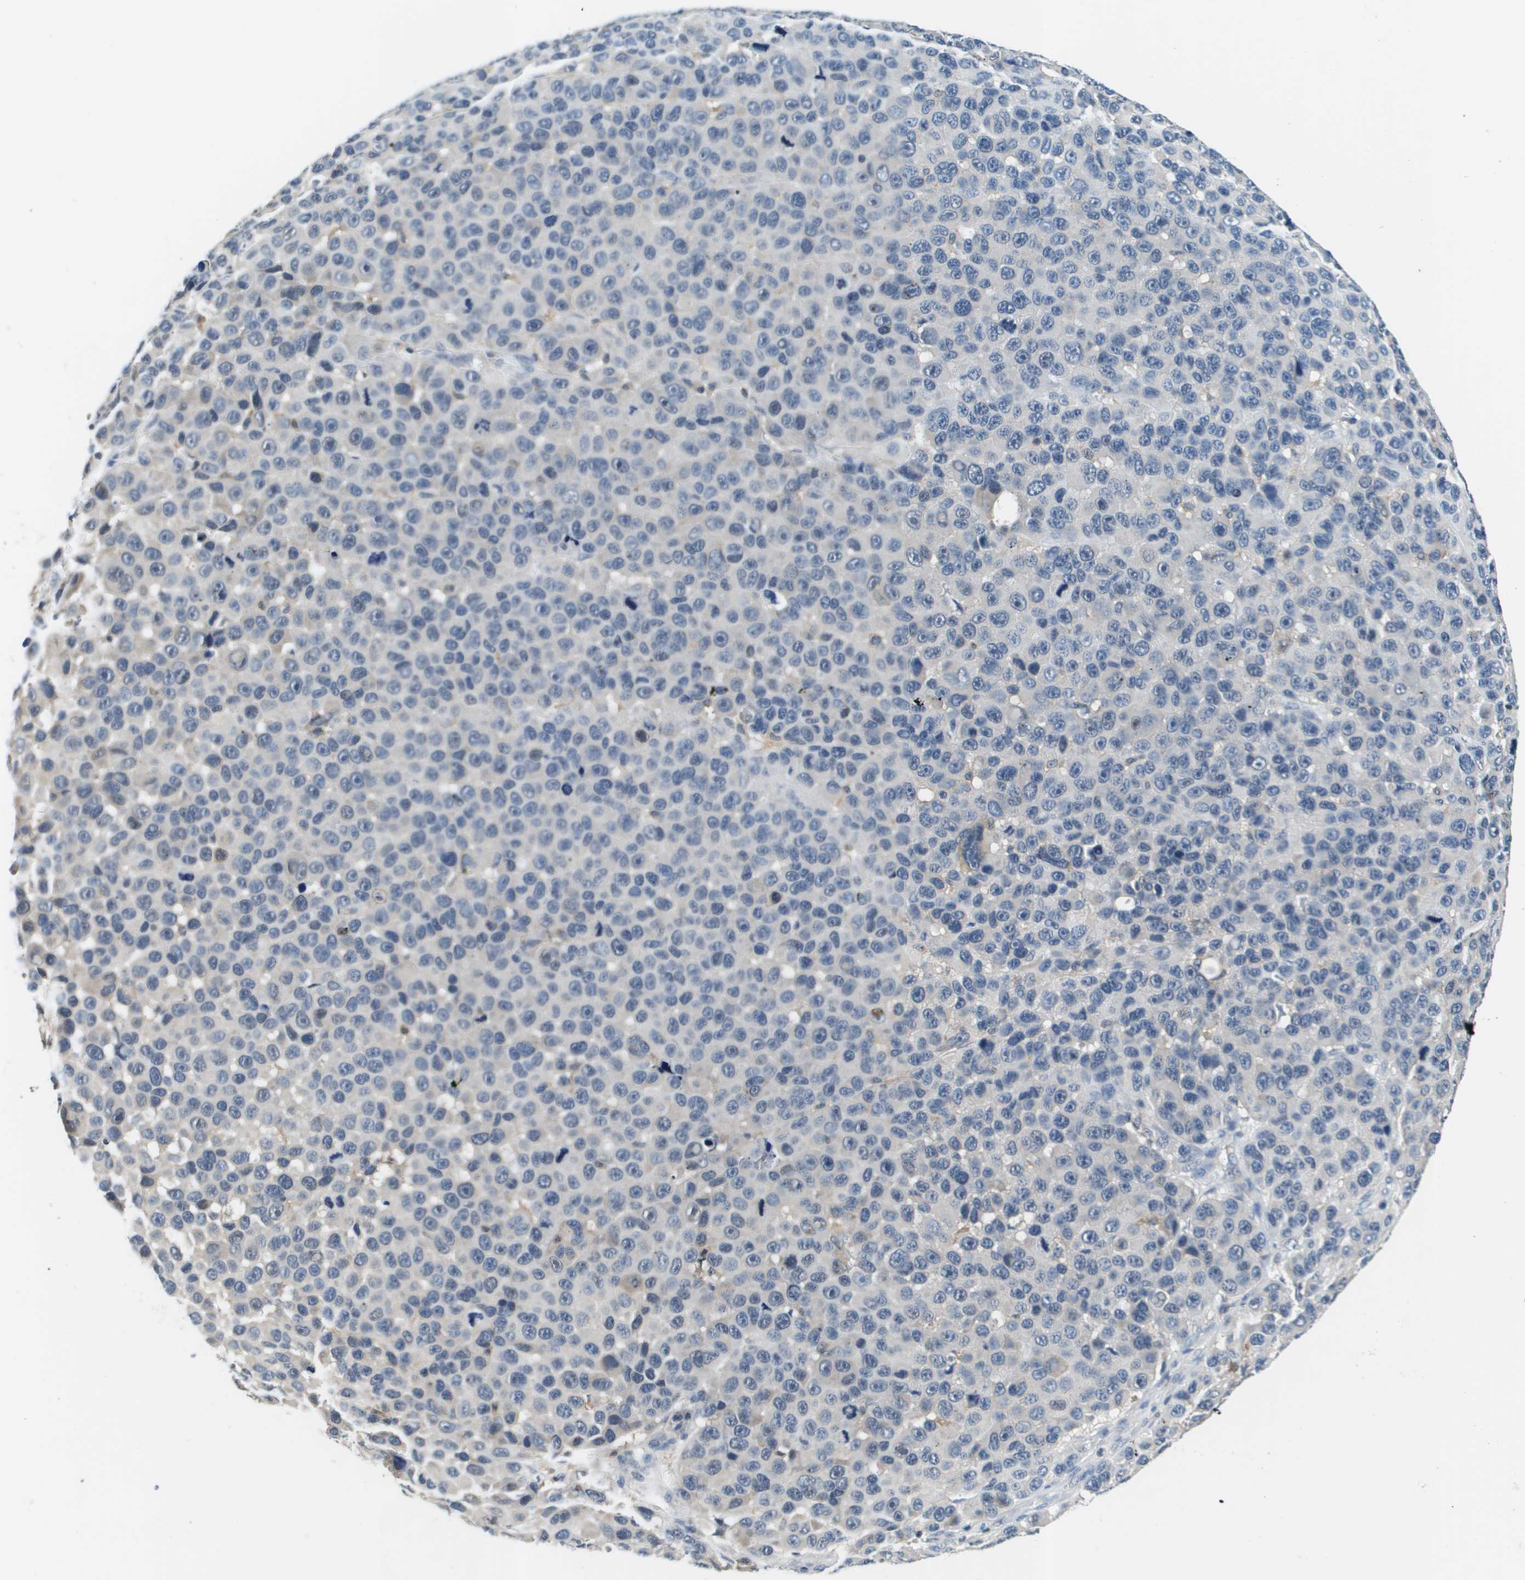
{"staining": {"intensity": "negative", "quantity": "none", "location": "none"}, "tissue": "melanoma", "cell_type": "Tumor cells", "image_type": "cancer", "snomed": [{"axis": "morphology", "description": "Malignant melanoma, NOS"}, {"axis": "topography", "description": "Skin"}], "caption": "Tumor cells are negative for brown protein staining in malignant melanoma.", "gene": "KCNQ5", "patient": {"sex": "male", "age": 53}}